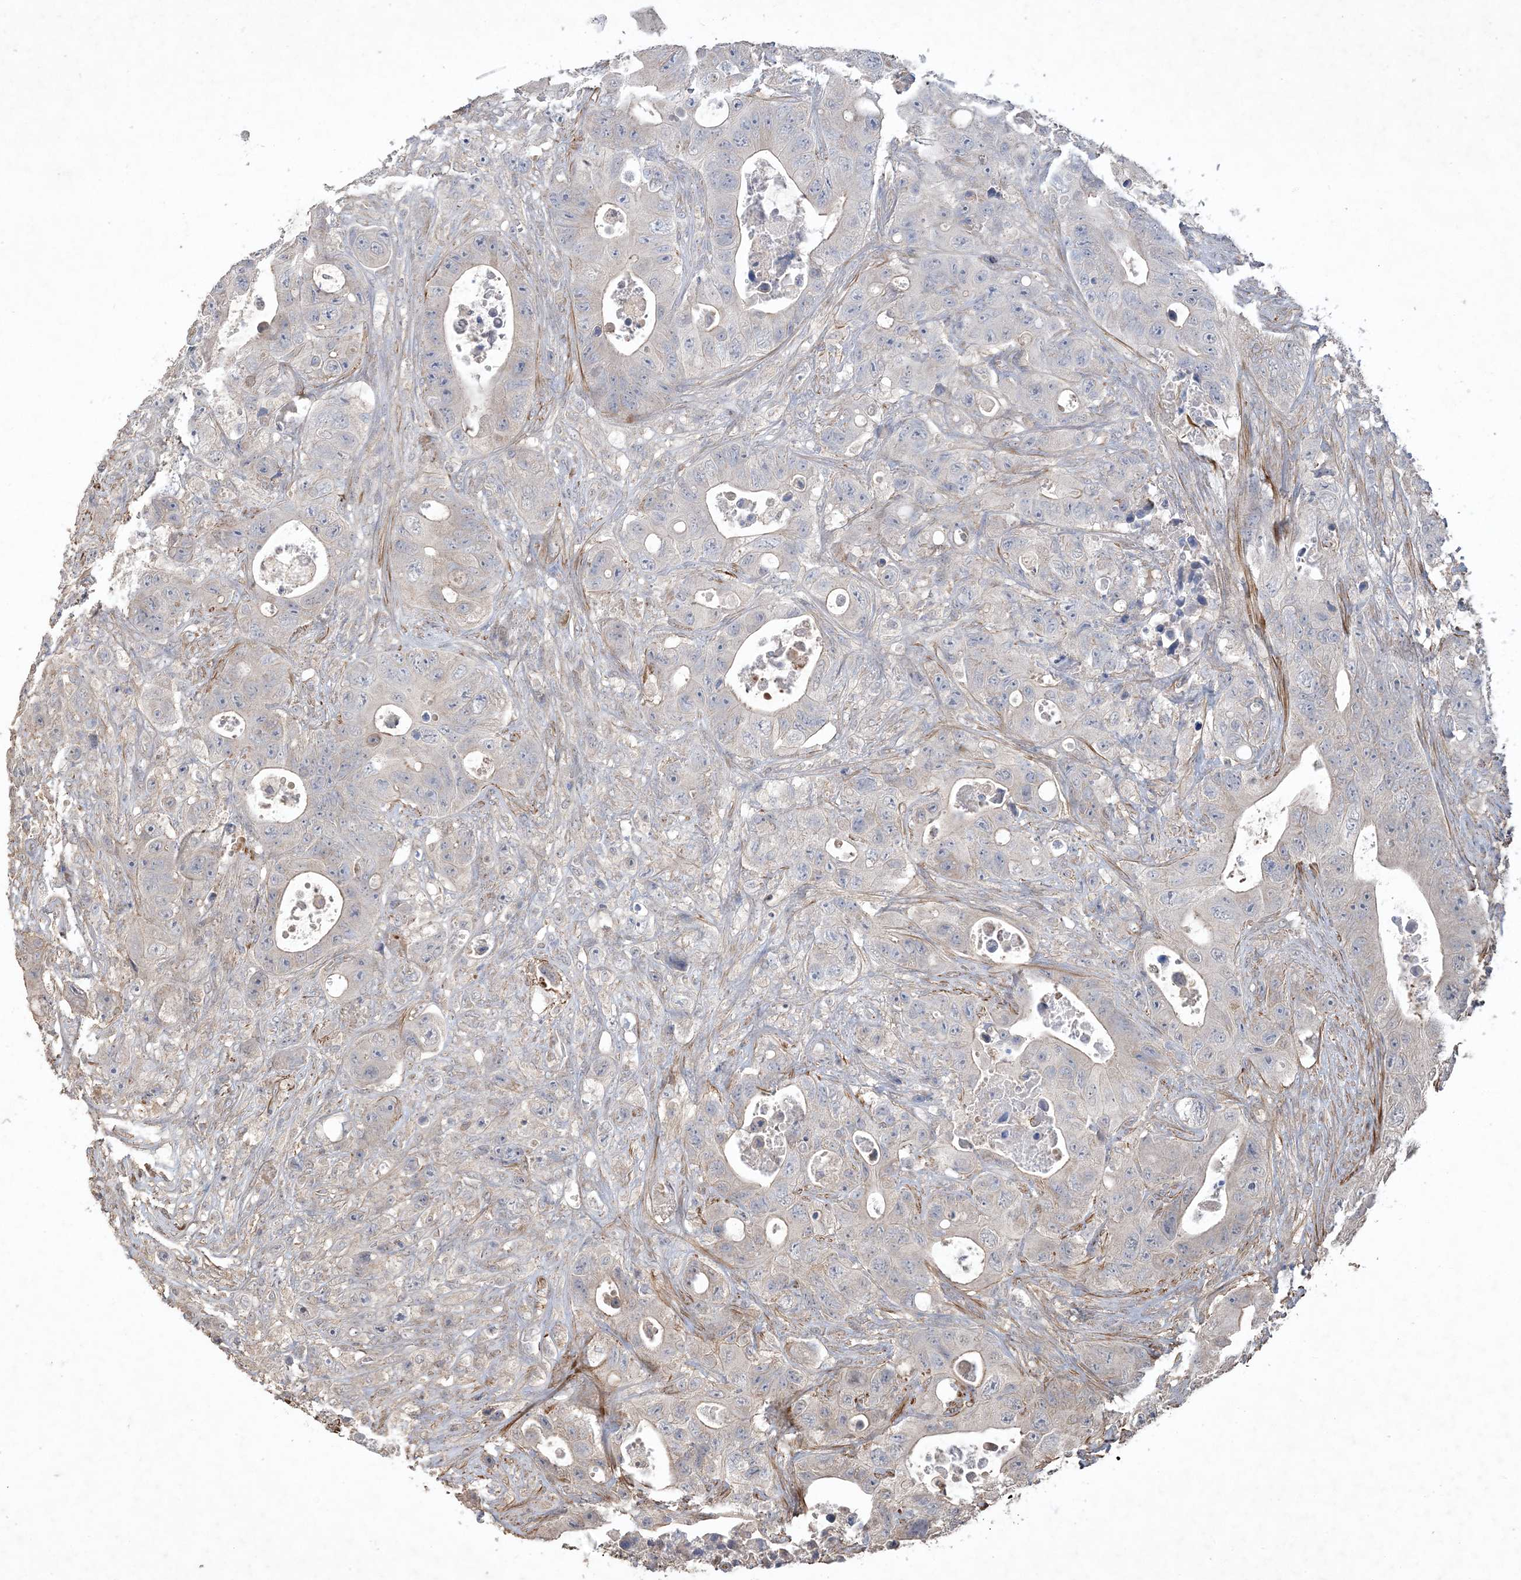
{"staining": {"intensity": "negative", "quantity": "none", "location": "none"}, "tissue": "colorectal cancer", "cell_type": "Tumor cells", "image_type": "cancer", "snomed": [{"axis": "morphology", "description": "Adenocarcinoma, NOS"}, {"axis": "topography", "description": "Colon"}], "caption": "This micrograph is of colorectal adenocarcinoma stained with immunohistochemistry to label a protein in brown with the nuclei are counter-stained blue. There is no positivity in tumor cells.", "gene": "PRRT3", "patient": {"sex": "female", "age": 46}}